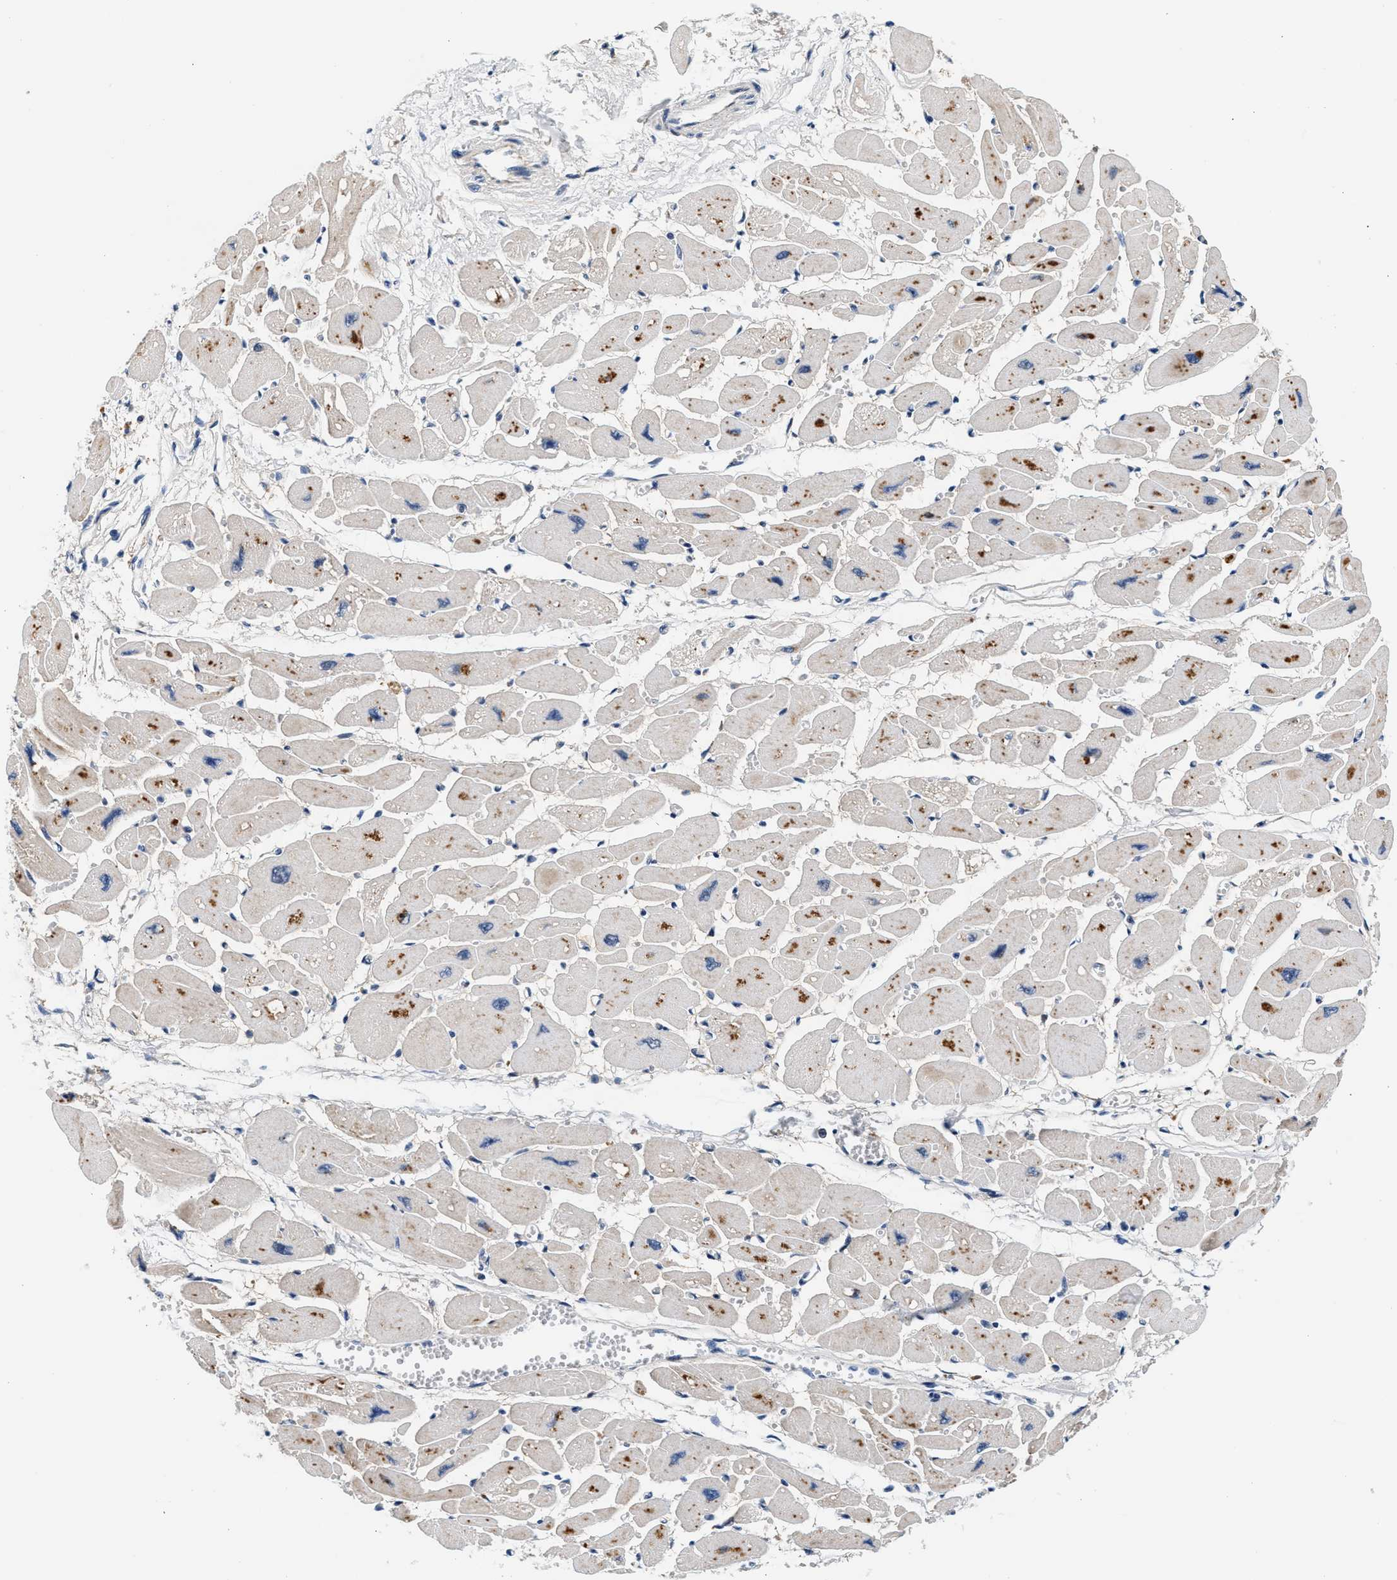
{"staining": {"intensity": "moderate", "quantity": "<25%", "location": "cytoplasmic/membranous"}, "tissue": "heart muscle", "cell_type": "Cardiomyocytes", "image_type": "normal", "snomed": [{"axis": "morphology", "description": "Normal tissue, NOS"}, {"axis": "topography", "description": "Heart"}], "caption": "Immunohistochemistry (DAB) staining of benign human heart muscle demonstrates moderate cytoplasmic/membranous protein positivity in about <25% of cardiomyocytes. (DAB IHC with brightfield microscopy, high magnification).", "gene": "KCNMB2", "patient": {"sex": "female", "age": 54}}